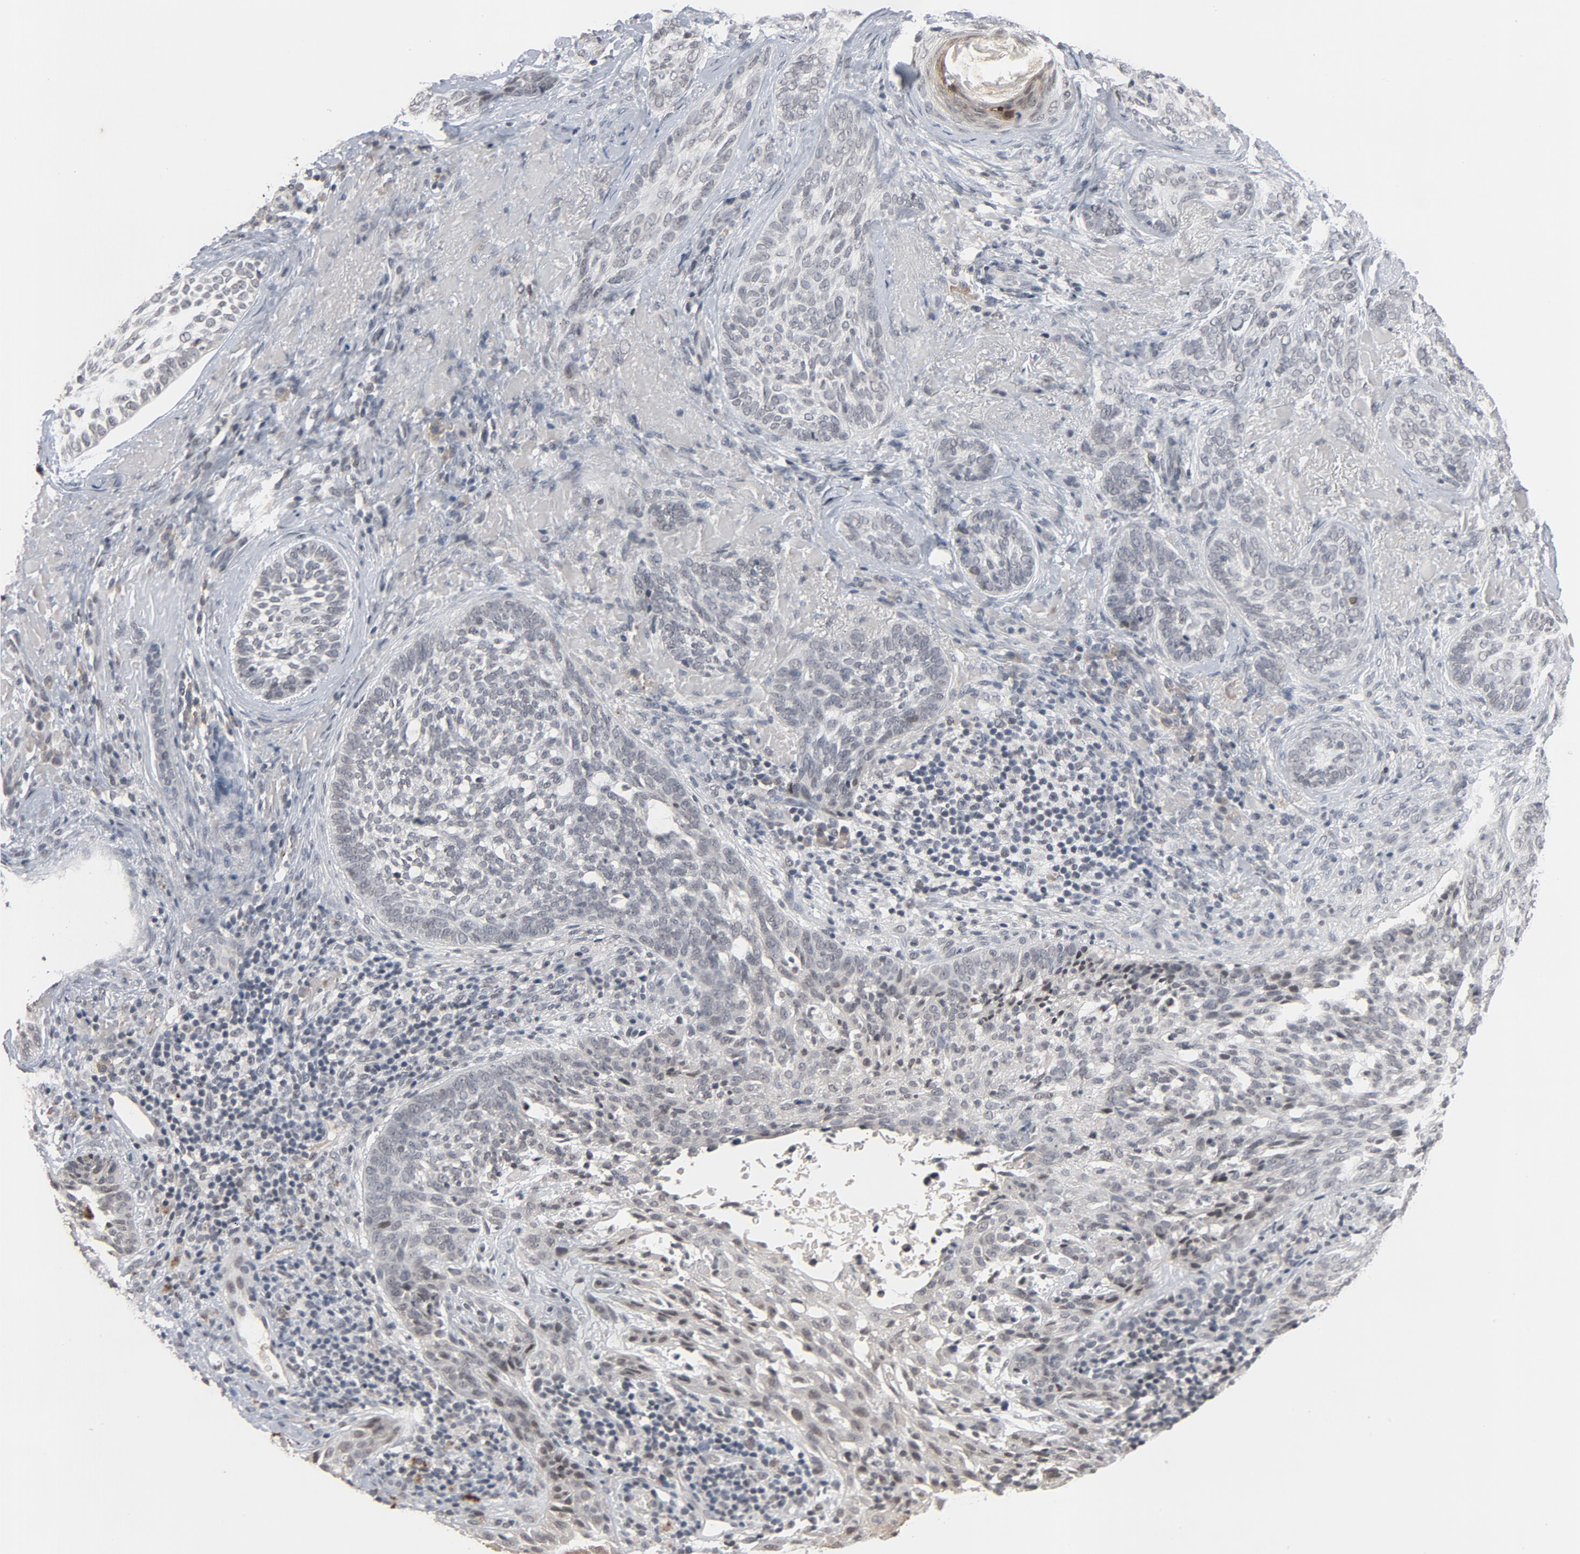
{"staining": {"intensity": "negative", "quantity": "none", "location": "none"}, "tissue": "skin cancer", "cell_type": "Tumor cells", "image_type": "cancer", "snomed": [{"axis": "morphology", "description": "Basal cell carcinoma"}, {"axis": "topography", "description": "Skin"}], "caption": "Histopathology image shows no significant protein positivity in tumor cells of basal cell carcinoma (skin).", "gene": "MT3", "patient": {"sex": "male", "age": 91}}